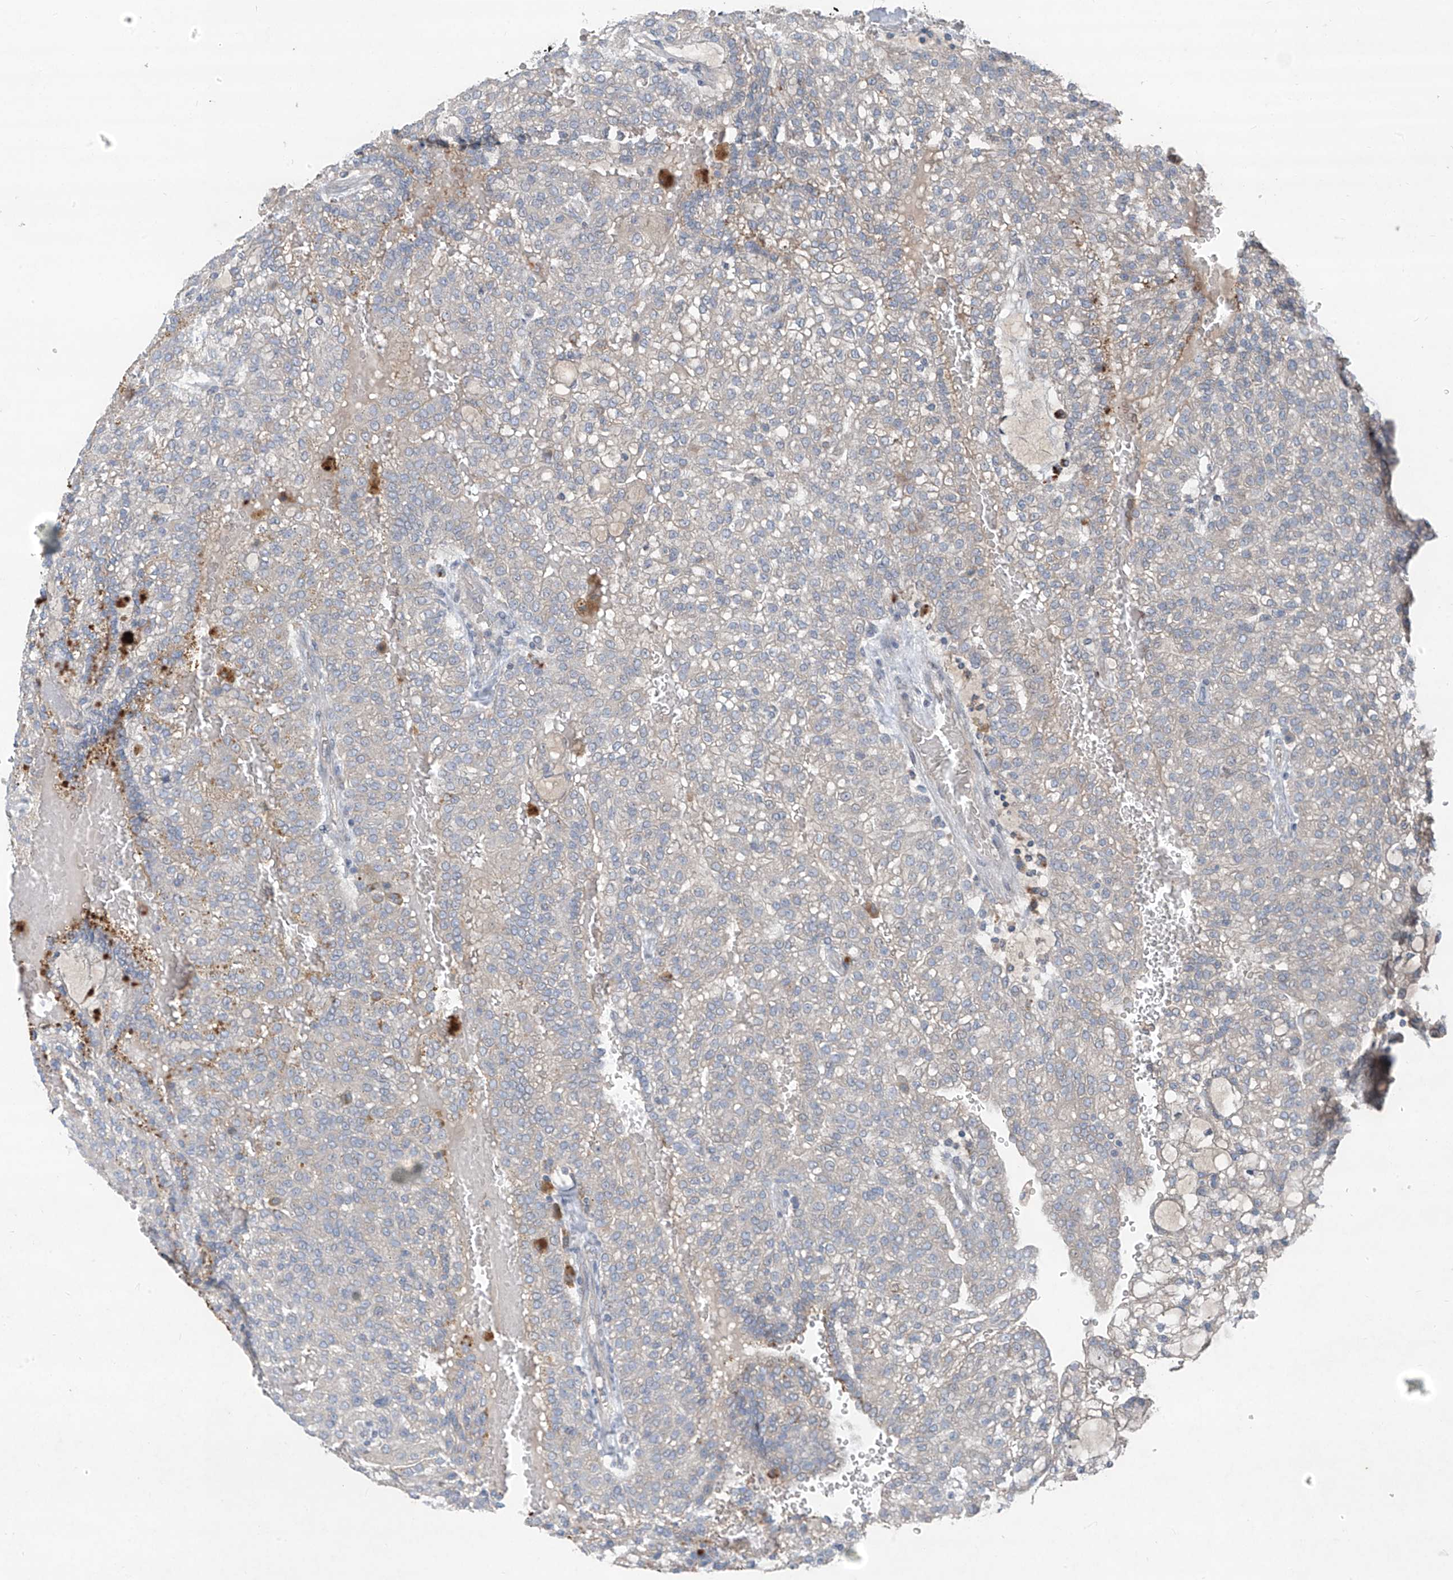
{"staining": {"intensity": "negative", "quantity": "none", "location": "none"}, "tissue": "renal cancer", "cell_type": "Tumor cells", "image_type": "cancer", "snomed": [{"axis": "morphology", "description": "Adenocarcinoma, NOS"}, {"axis": "topography", "description": "Kidney"}], "caption": "Immunohistochemistry micrograph of human renal adenocarcinoma stained for a protein (brown), which demonstrates no expression in tumor cells.", "gene": "FOXRED2", "patient": {"sex": "male", "age": 63}}